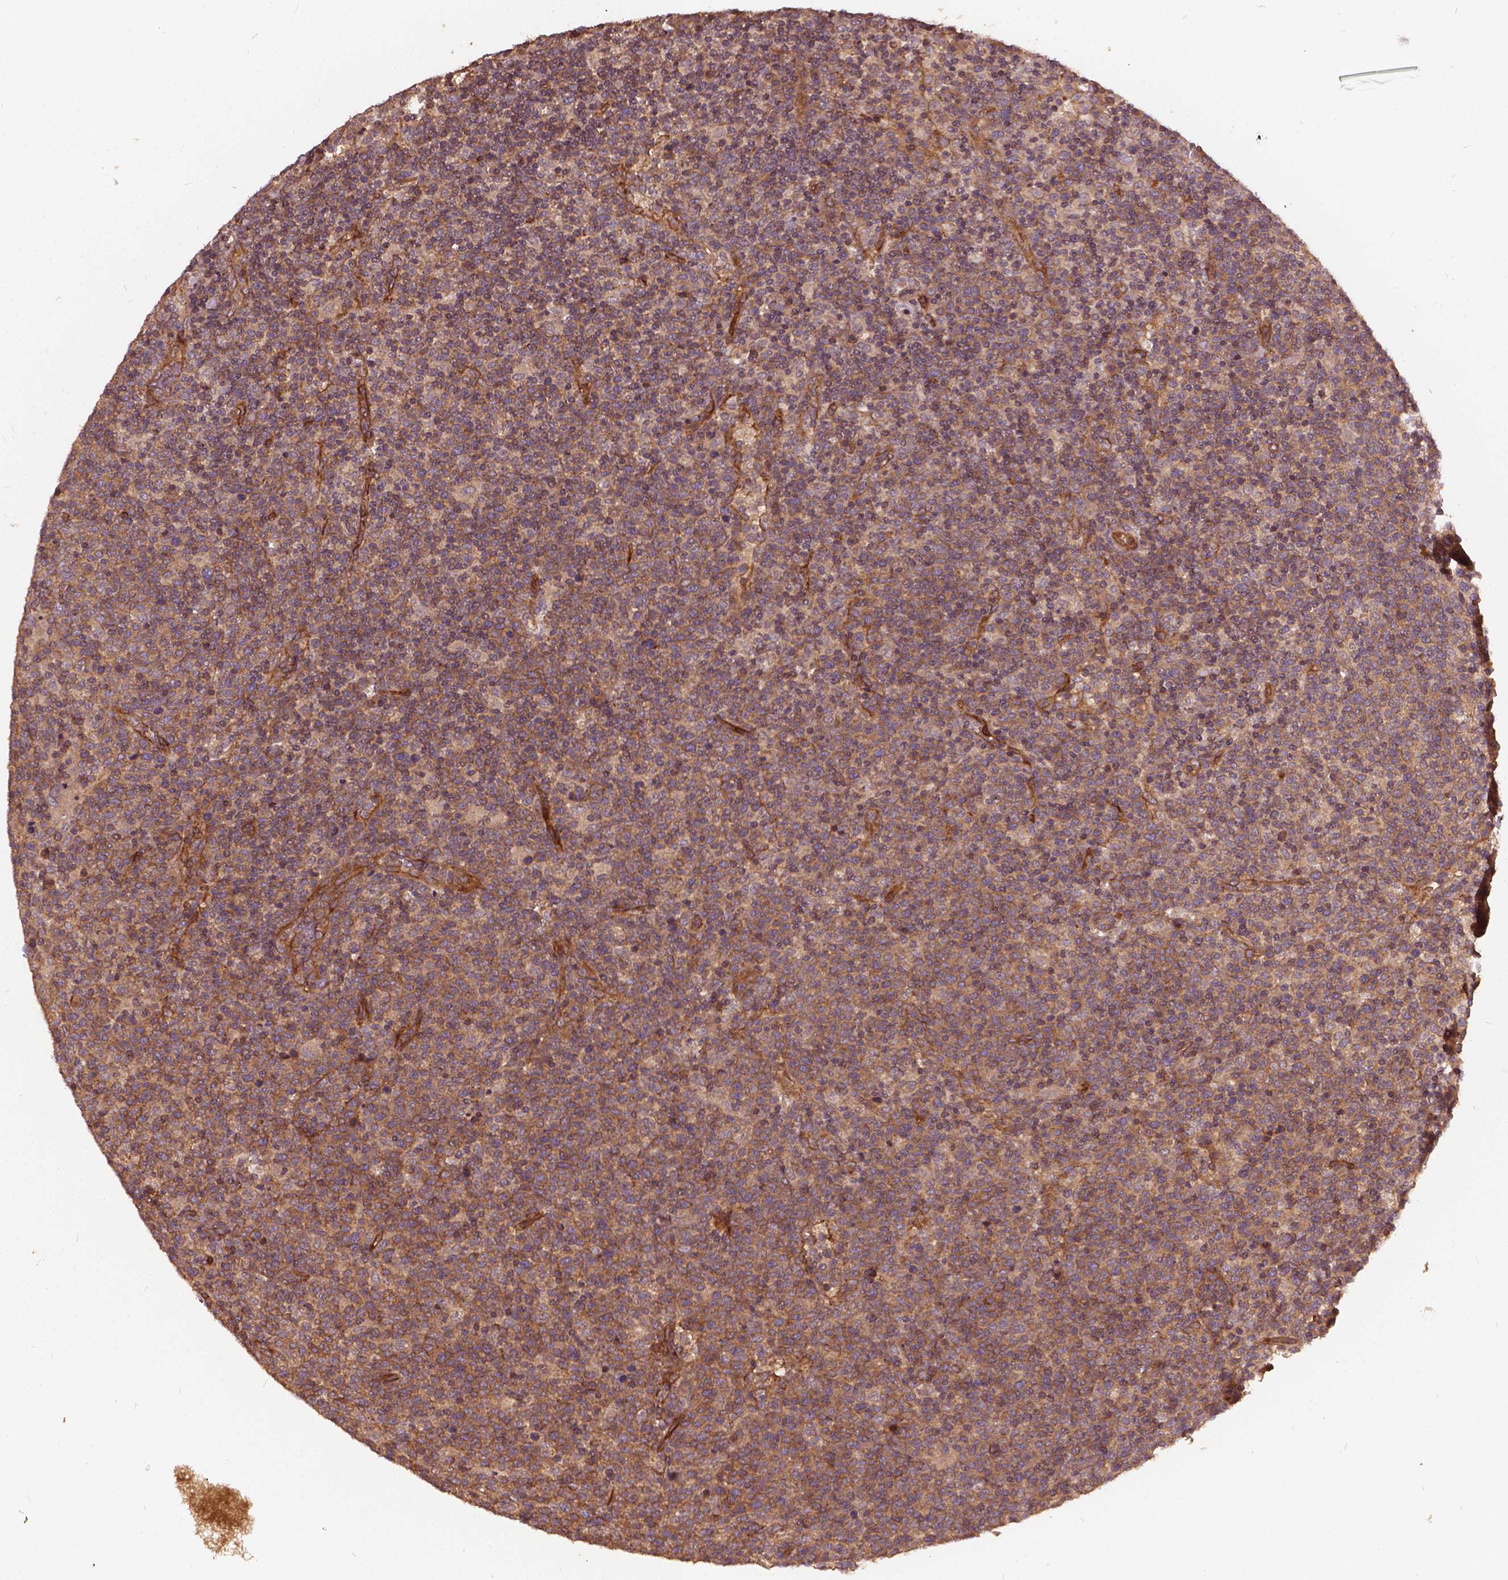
{"staining": {"intensity": "weak", "quantity": "25%-75%", "location": "cytoplasmic/membranous"}, "tissue": "lymphoma", "cell_type": "Tumor cells", "image_type": "cancer", "snomed": [{"axis": "morphology", "description": "Malignant lymphoma, non-Hodgkin's type, High grade"}, {"axis": "topography", "description": "Lymph node"}], "caption": "Tumor cells show weak cytoplasmic/membranous positivity in about 25%-75% of cells in lymphoma.", "gene": "UBXN2A", "patient": {"sex": "male", "age": 61}}